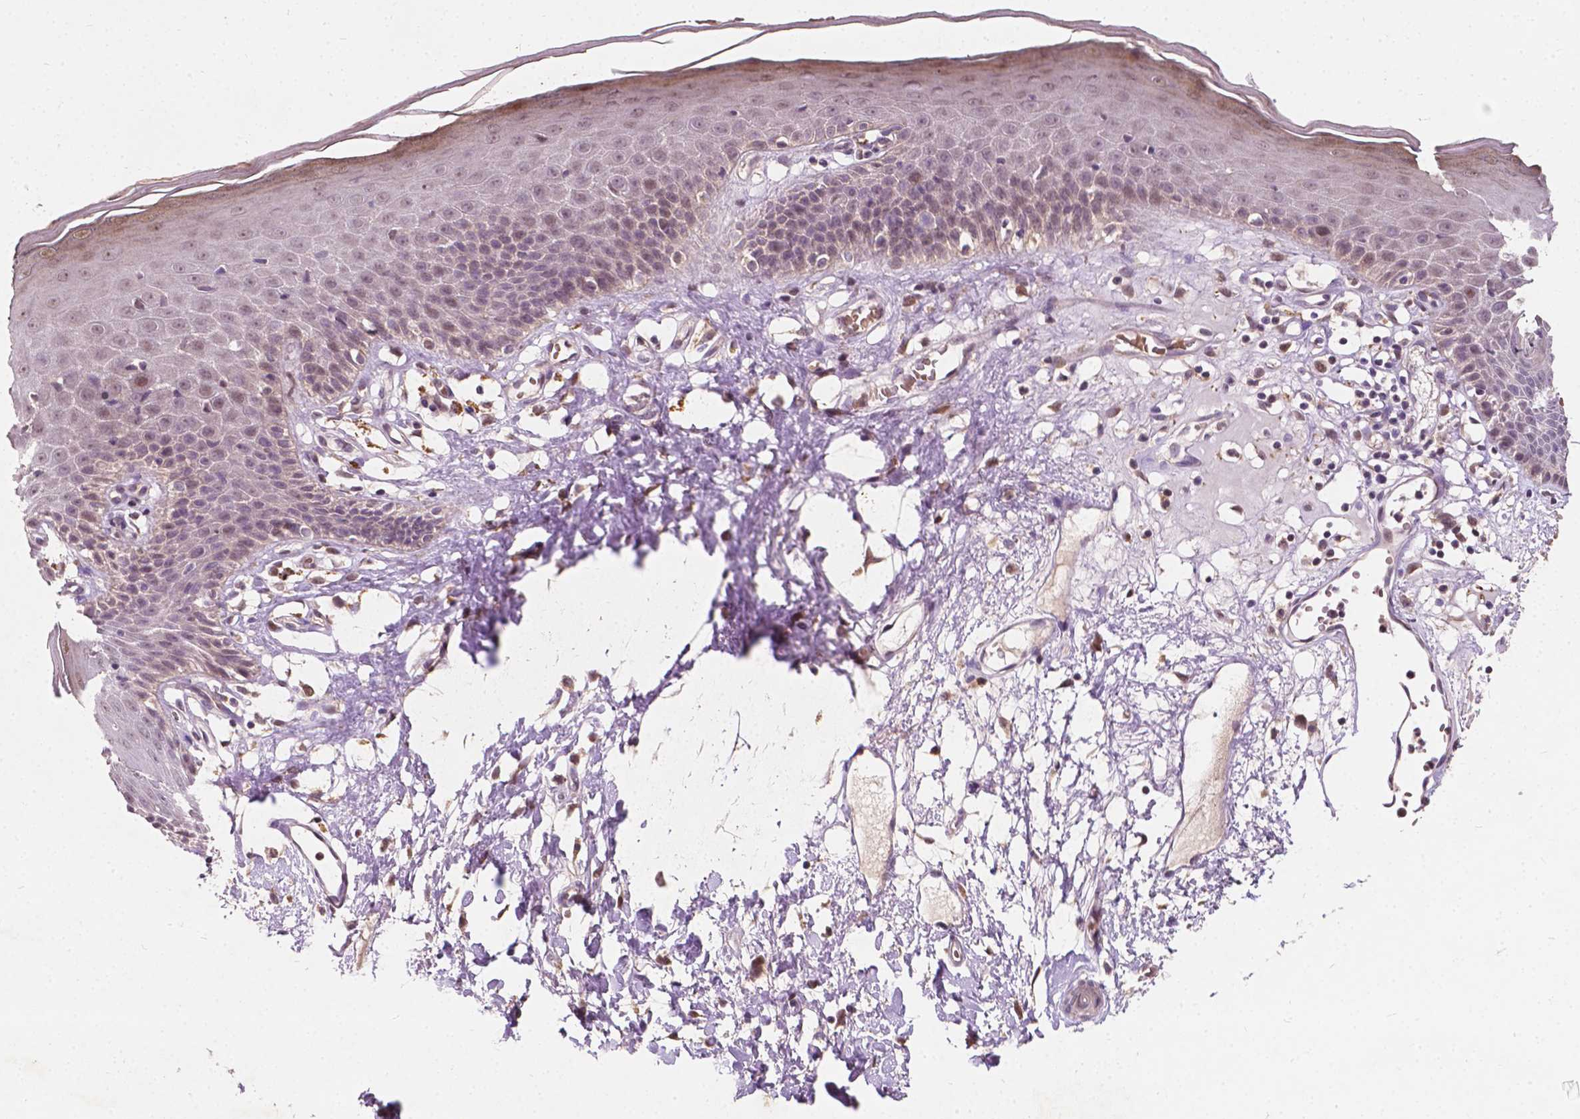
{"staining": {"intensity": "moderate", "quantity": "<25%", "location": "cytoplasmic/membranous"}, "tissue": "skin", "cell_type": "Epidermal cells", "image_type": "normal", "snomed": [{"axis": "morphology", "description": "Normal tissue, NOS"}, {"axis": "topography", "description": "Vulva"}], "caption": "Normal skin was stained to show a protein in brown. There is low levels of moderate cytoplasmic/membranous positivity in approximately <25% of epidermal cells. The protein of interest is stained brown, and the nuclei are stained in blue (DAB (3,3'-diaminobenzidine) IHC with brightfield microscopy, high magnification).", "gene": "DUSP16", "patient": {"sex": "female", "age": 68}}